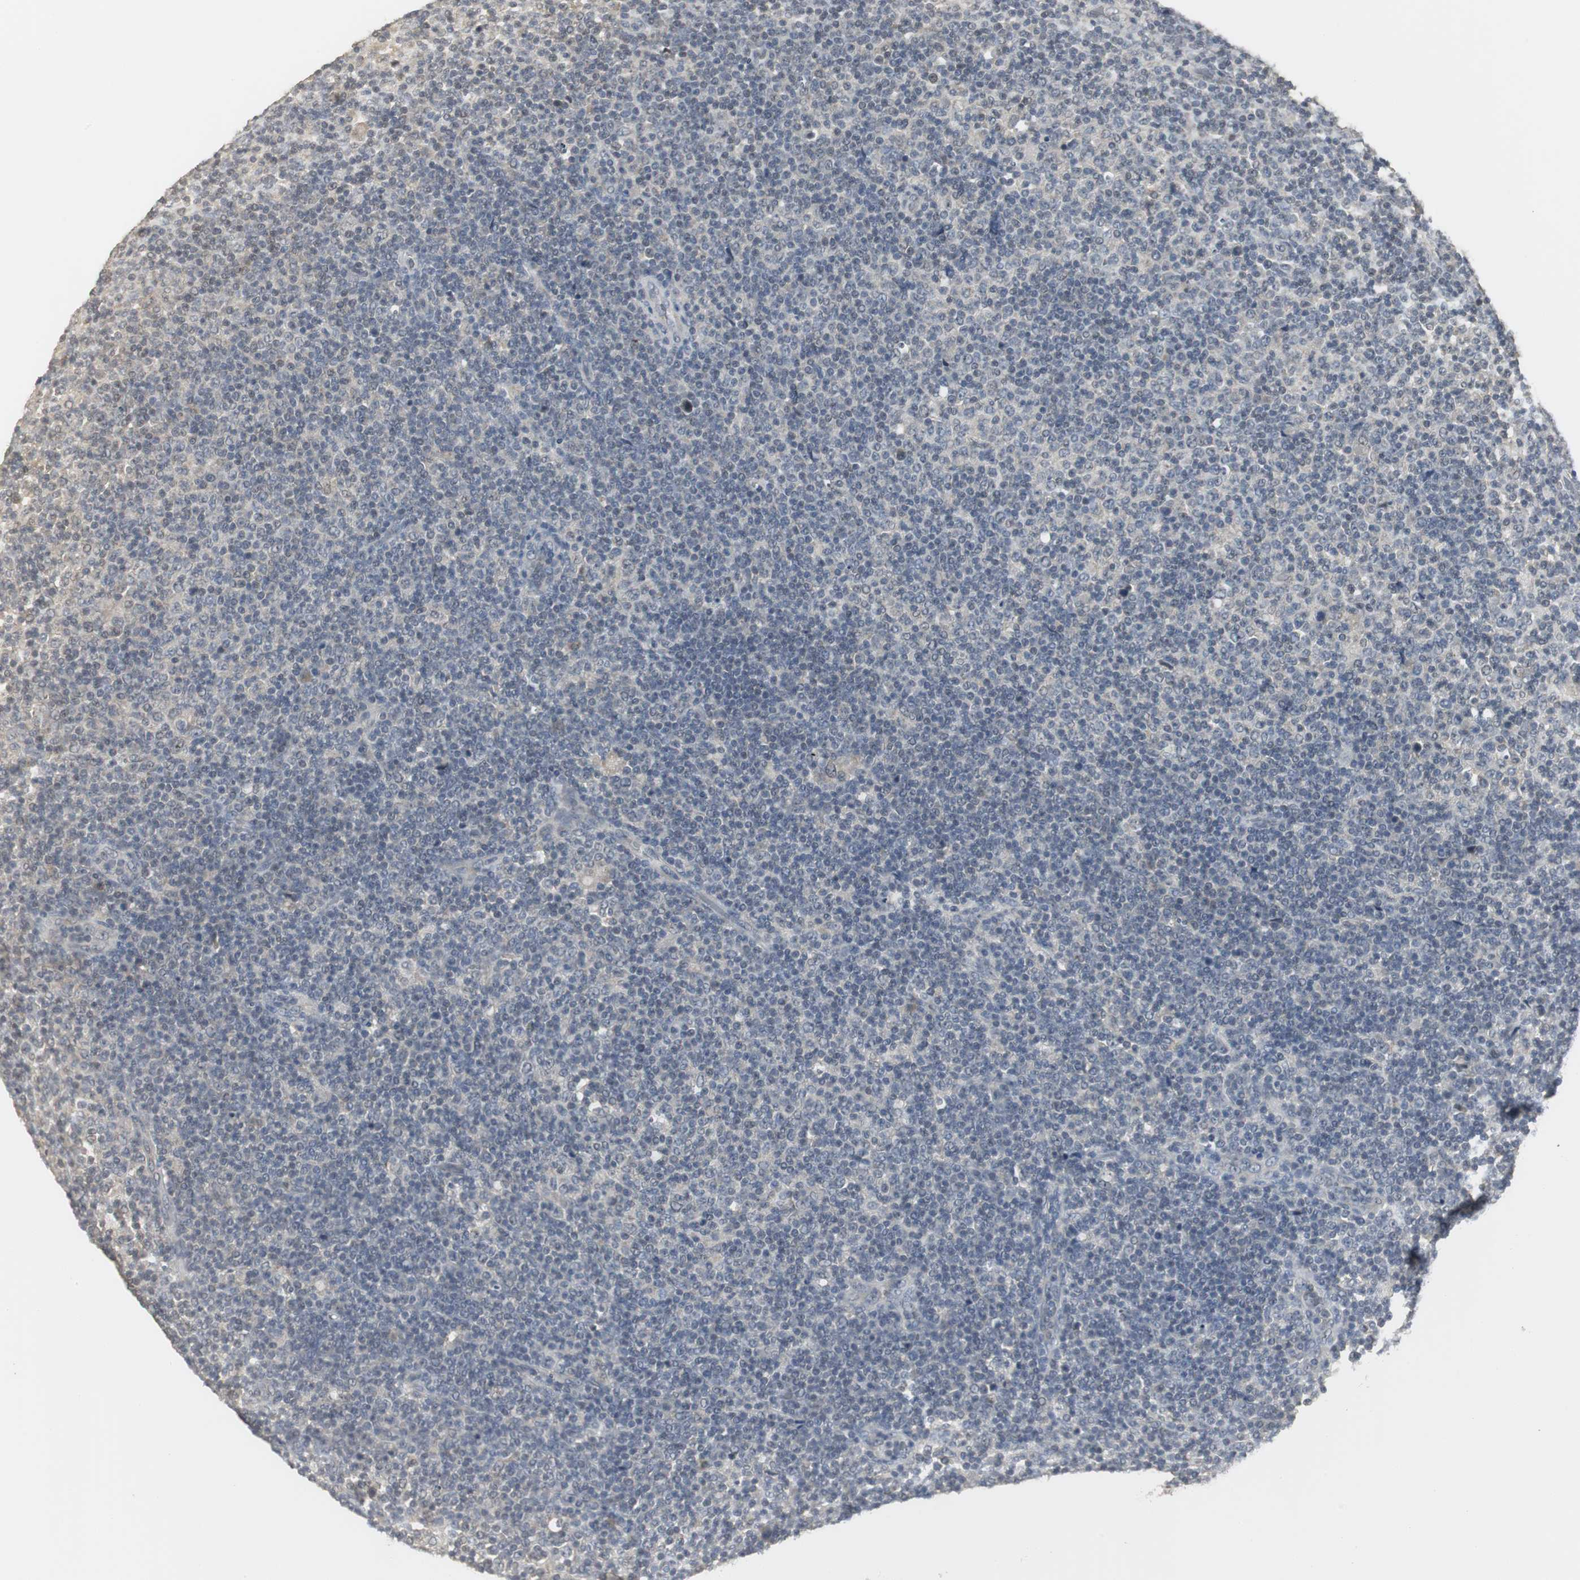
{"staining": {"intensity": "negative", "quantity": "none", "location": "none"}, "tissue": "lymphoma", "cell_type": "Tumor cells", "image_type": "cancer", "snomed": [{"axis": "morphology", "description": "Malignant lymphoma, non-Hodgkin's type, Low grade"}, {"axis": "topography", "description": "Lymph node"}], "caption": "Immunohistochemical staining of human low-grade malignant lymphoma, non-Hodgkin's type reveals no significant expression in tumor cells. Nuclei are stained in blue.", "gene": "ELOA", "patient": {"sex": "male", "age": 70}}